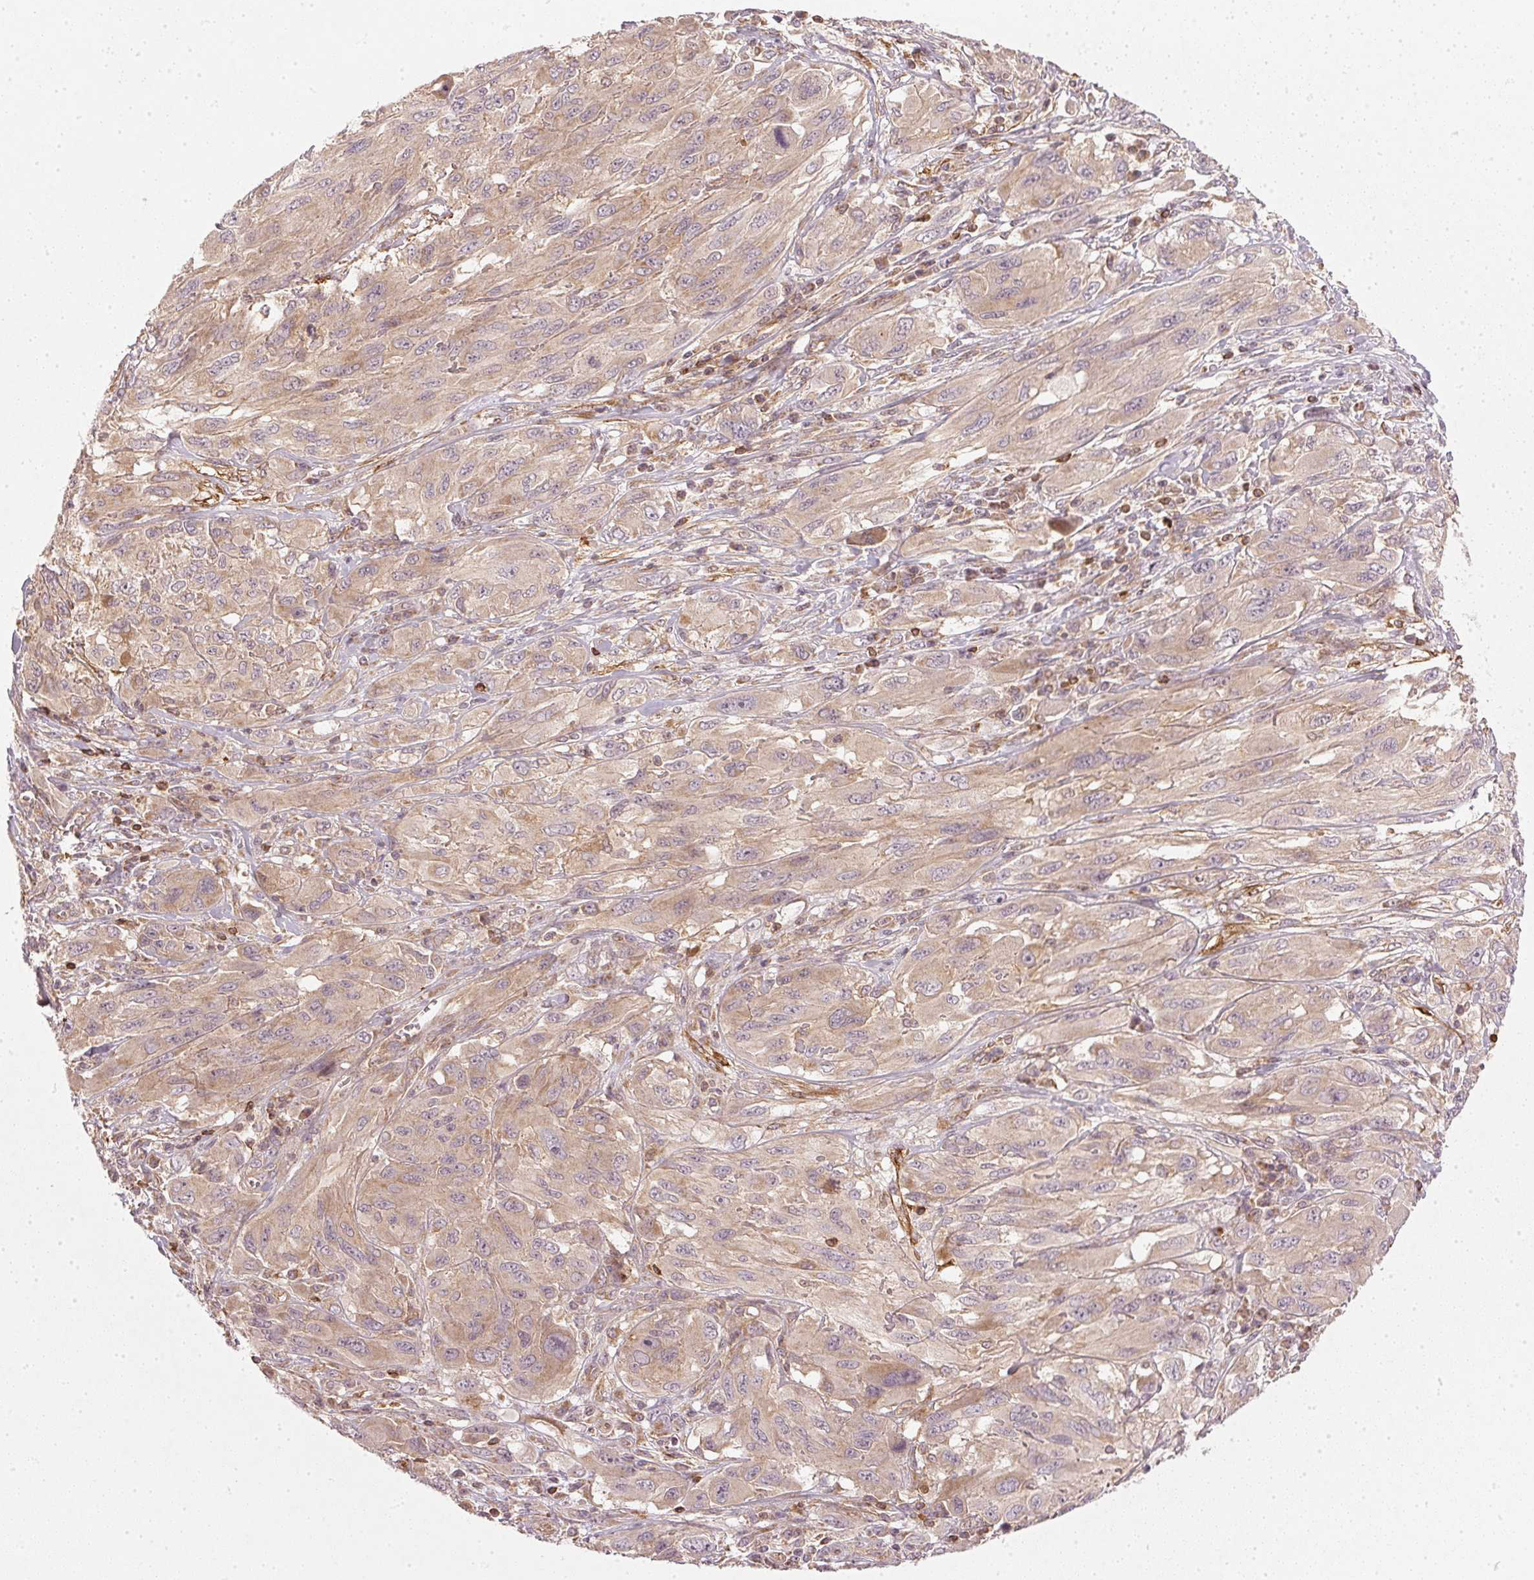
{"staining": {"intensity": "weak", "quantity": ">75%", "location": "cytoplasmic/membranous"}, "tissue": "melanoma", "cell_type": "Tumor cells", "image_type": "cancer", "snomed": [{"axis": "morphology", "description": "Malignant melanoma, NOS"}, {"axis": "topography", "description": "Skin"}], "caption": "Malignant melanoma tissue demonstrates weak cytoplasmic/membranous positivity in about >75% of tumor cells", "gene": "NADK2", "patient": {"sex": "female", "age": 91}}